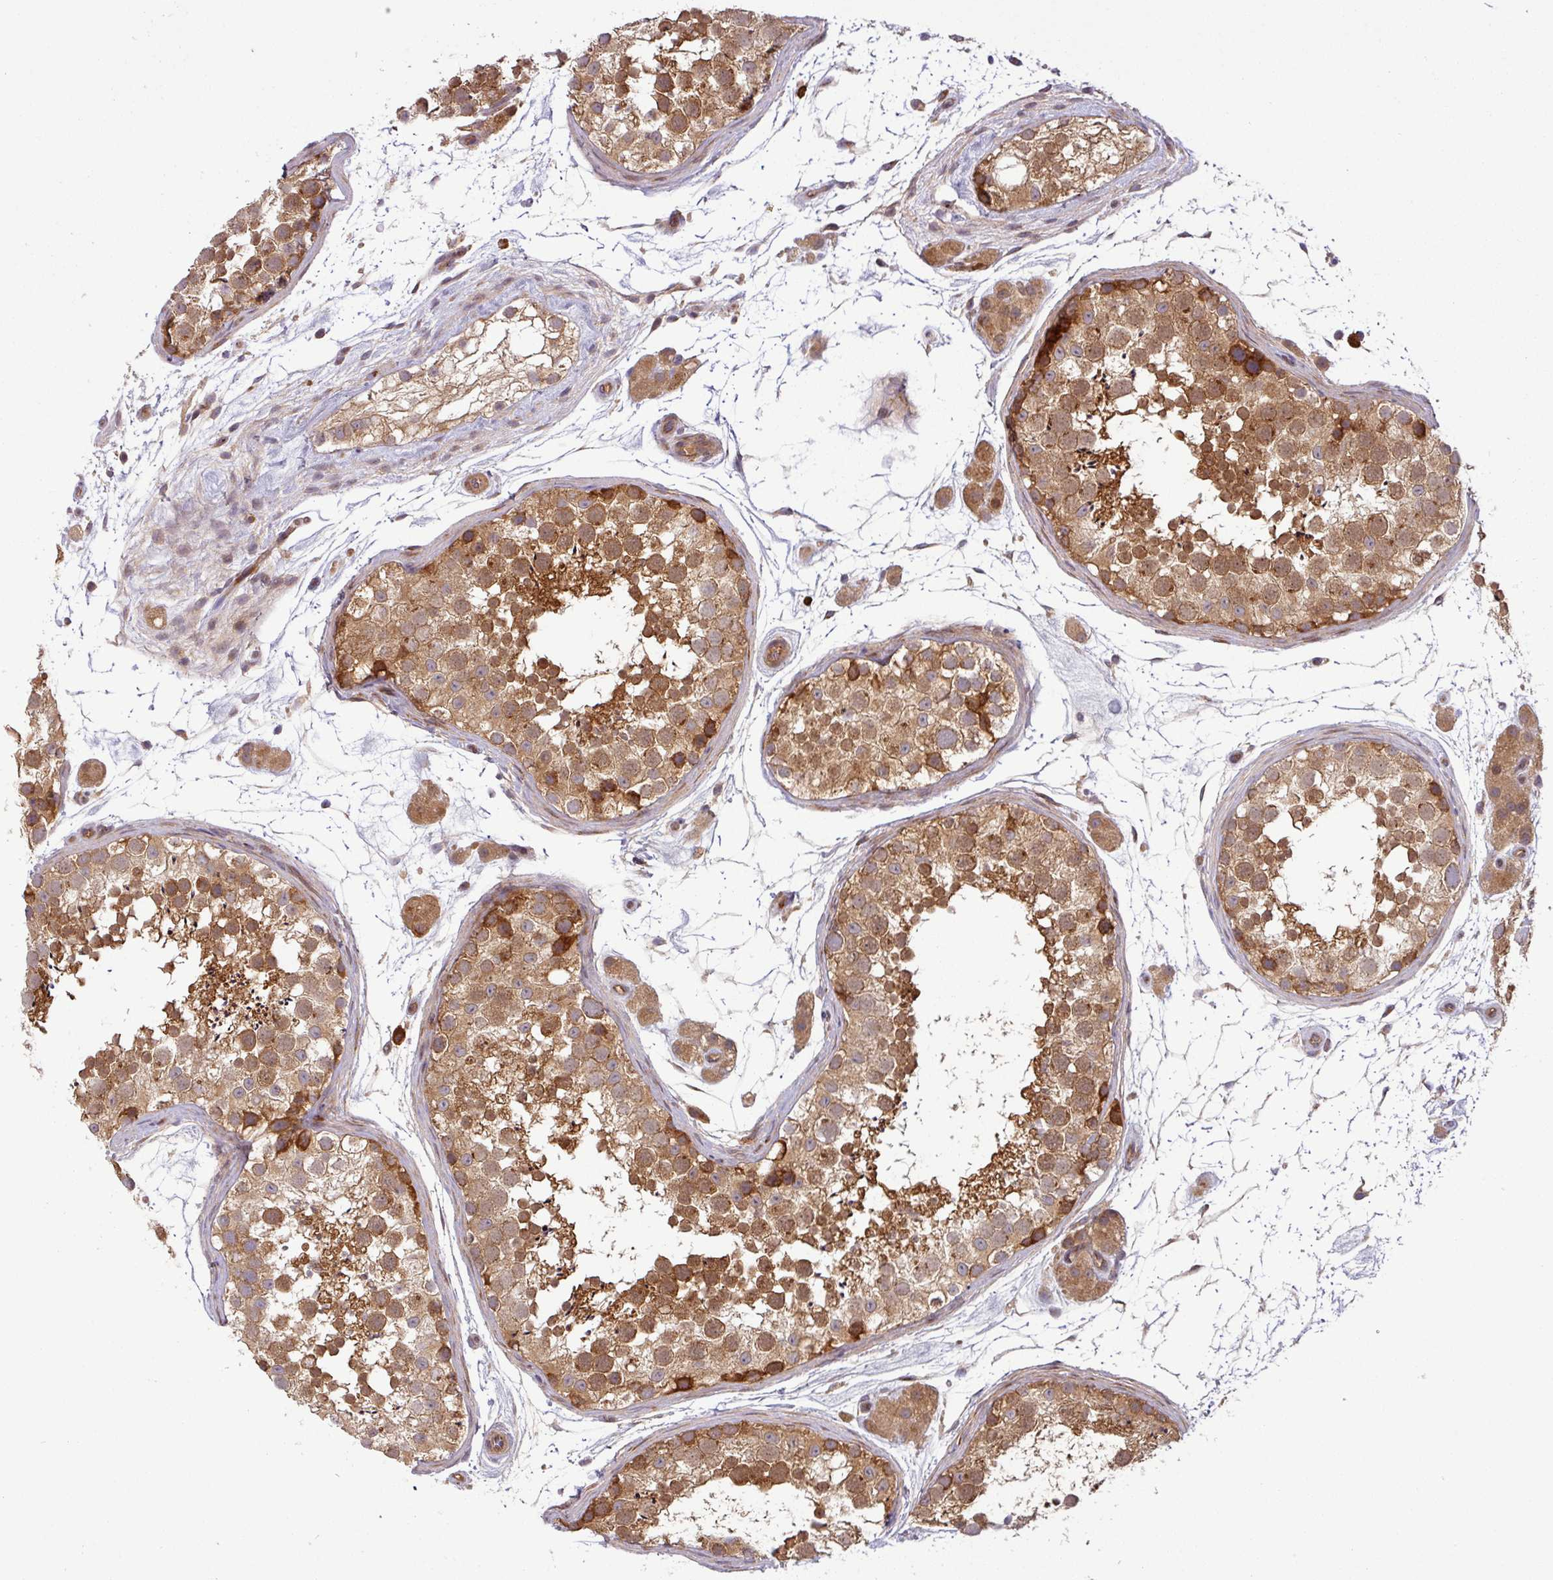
{"staining": {"intensity": "strong", "quantity": ">75%", "location": "cytoplasmic/membranous"}, "tissue": "testis", "cell_type": "Cells in seminiferous ducts", "image_type": "normal", "snomed": [{"axis": "morphology", "description": "Normal tissue, NOS"}, {"axis": "topography", "description": "Testis"}], "caption": "Immunohistochemistry micrograph of benign testis: testis stained using IHC shows high levels of strong protein expression localized specifically in the cytoplasmic/membranous of cells in seminiferous ducts, appearing as a cytoplasmic/membranous brown color.", "gene": "ART1", "patient": {"sex": "male", "age": 41}}